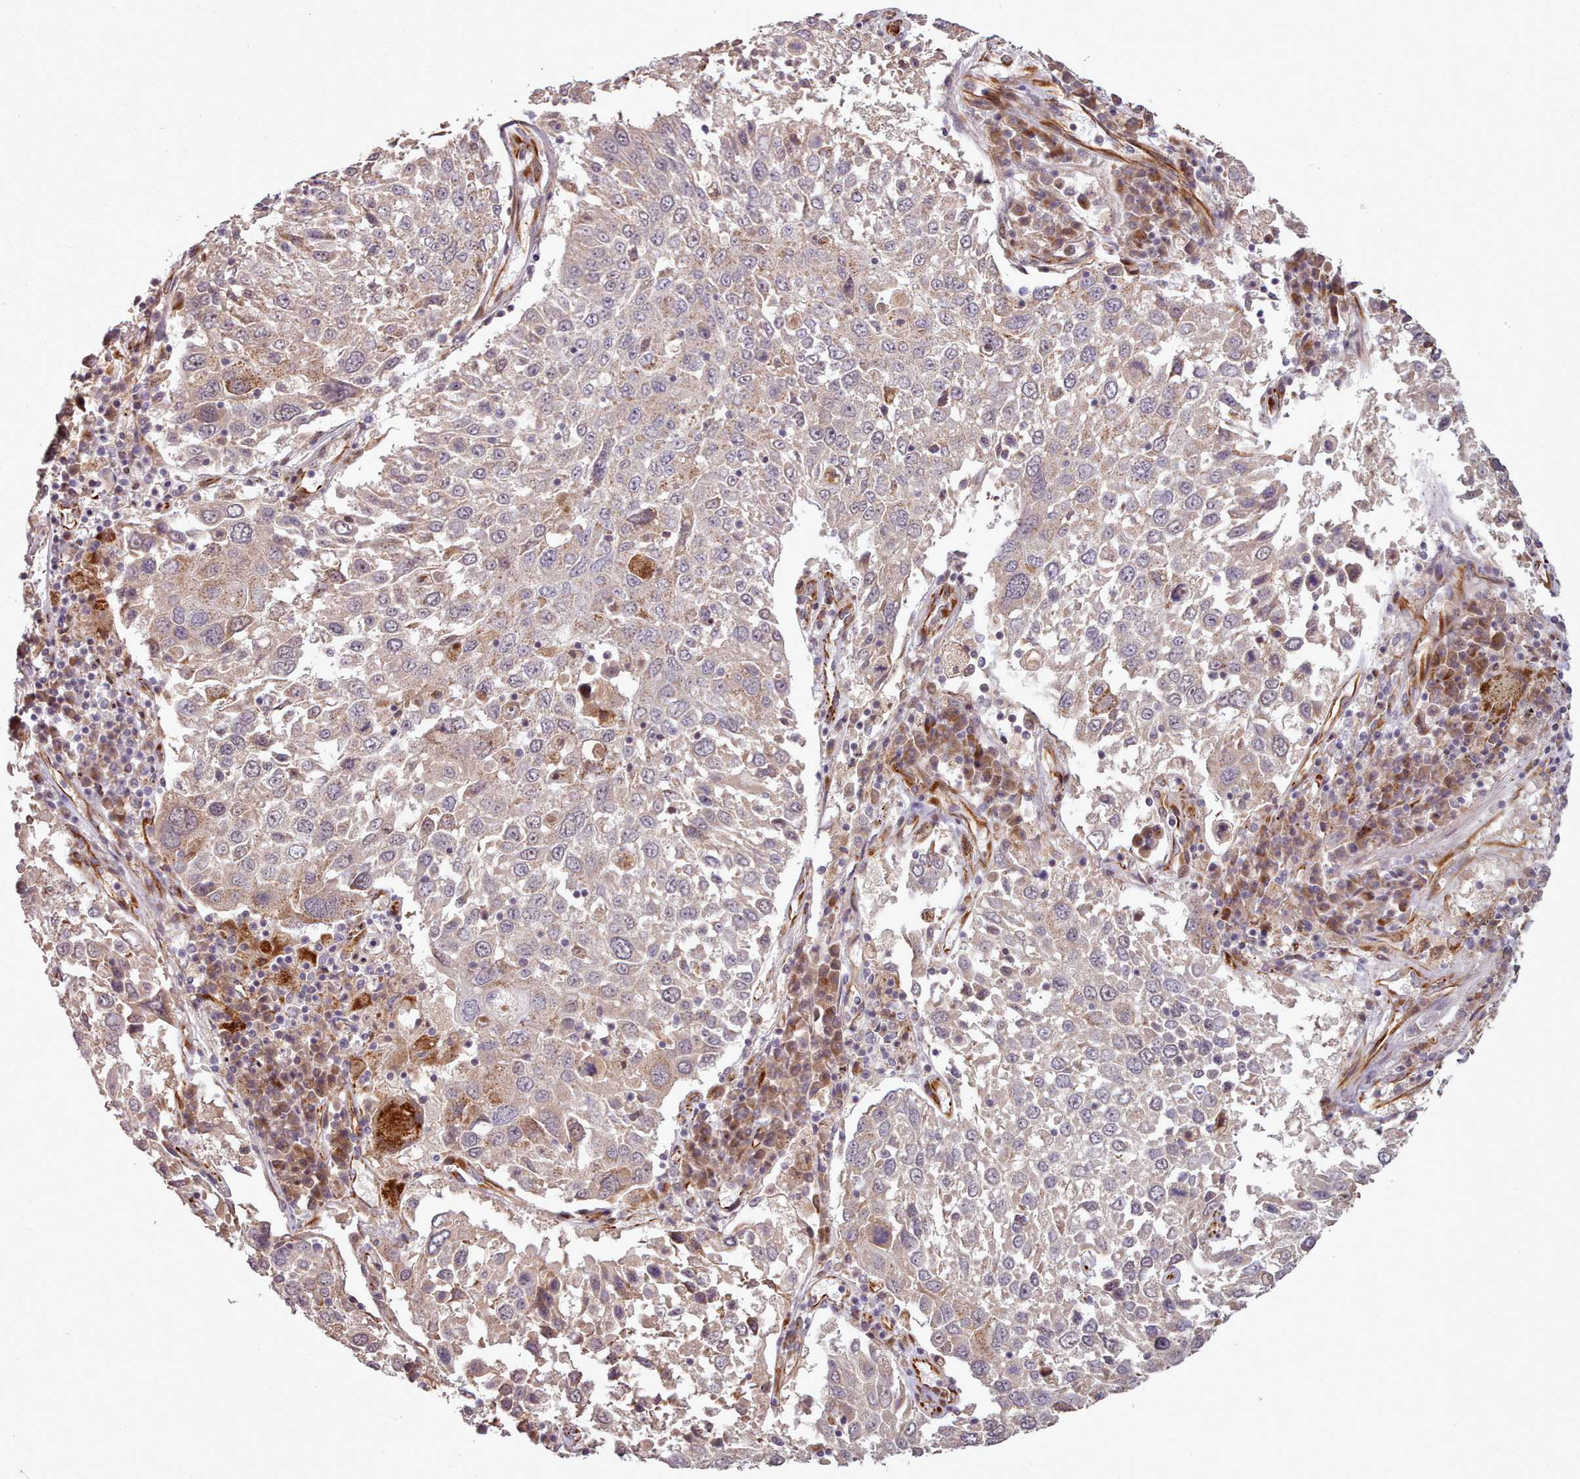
{"staining": {"intensity": "weak", "quantity": "<25%", "location": "cytoplasmic/membranous"}, "tissue": "lung cancer", "cell_type": "Tumor cells", "image_type": "cancer", "snomed": [{"axis": "morphology", "description": "Squamous cell carcinoma, NOS"}, {"axis": "topography", "description": "Lung"}], "caption": "High power microscopy image of an immunohistochemistry image of squamous cell carcinoma (lung), revealing no significant expression in tumor cells.", "gene": "GBGT1", "patient": {"sex": "male", "age": 65}}